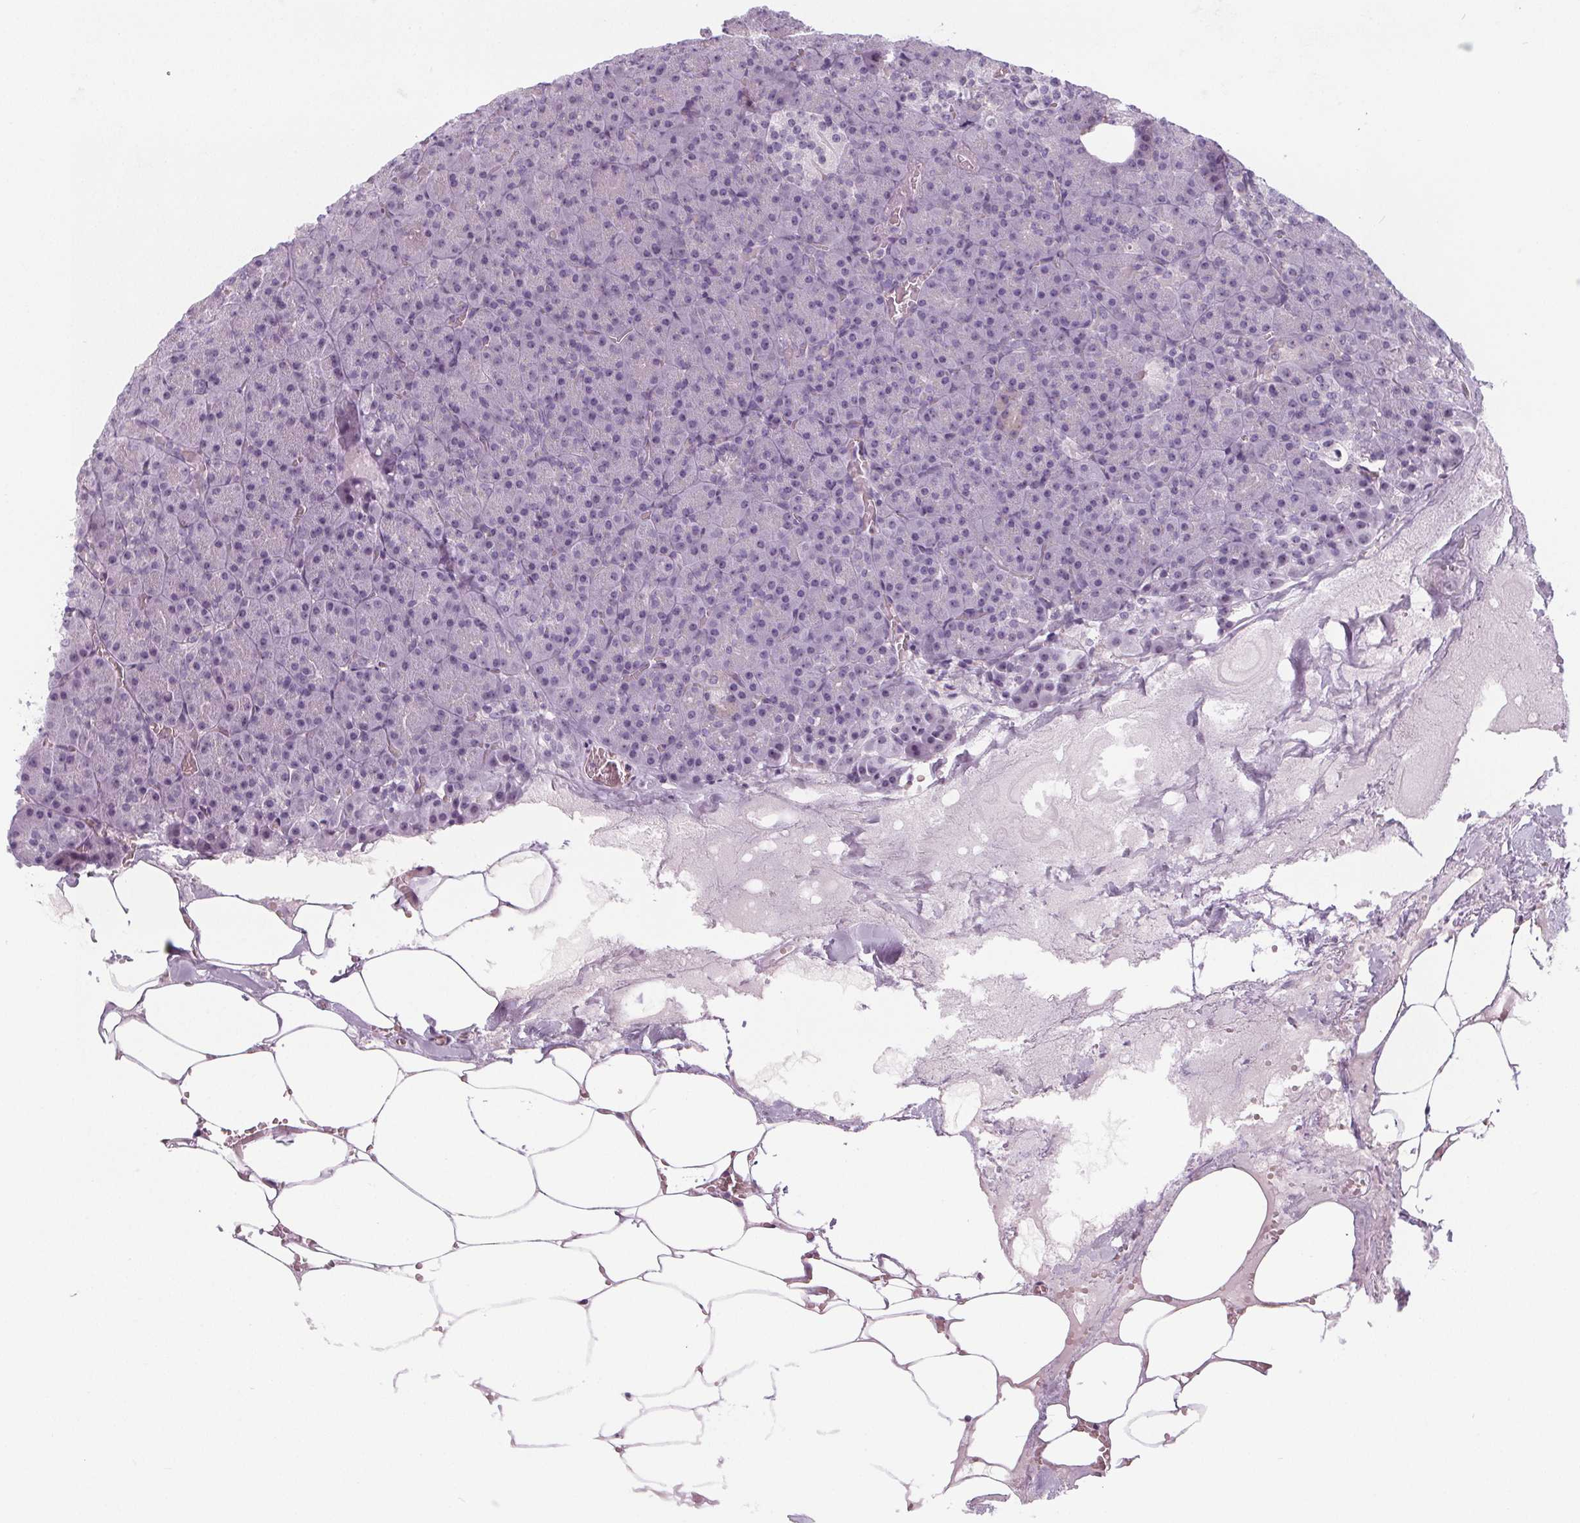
{"staining": {"intensity": "weak", "quantity": "<25%", "location": "nuclear"}, "tissue": "pancreas", "cell_type": "Exocrine glandular cells", "image_type": "normal", "snomed": [{"axis": "morphology", "description": "Normal tissue, NOS"}, {"axis": "topography", "description": "Pancreas"}], "caption": "This is an immunohistochemistry histopathology image of unremarkable pancreas. There is no expression in exocrine glandular cells.", "gene": "NOLC1", "patient": {"sex": "female", "age": 74}}